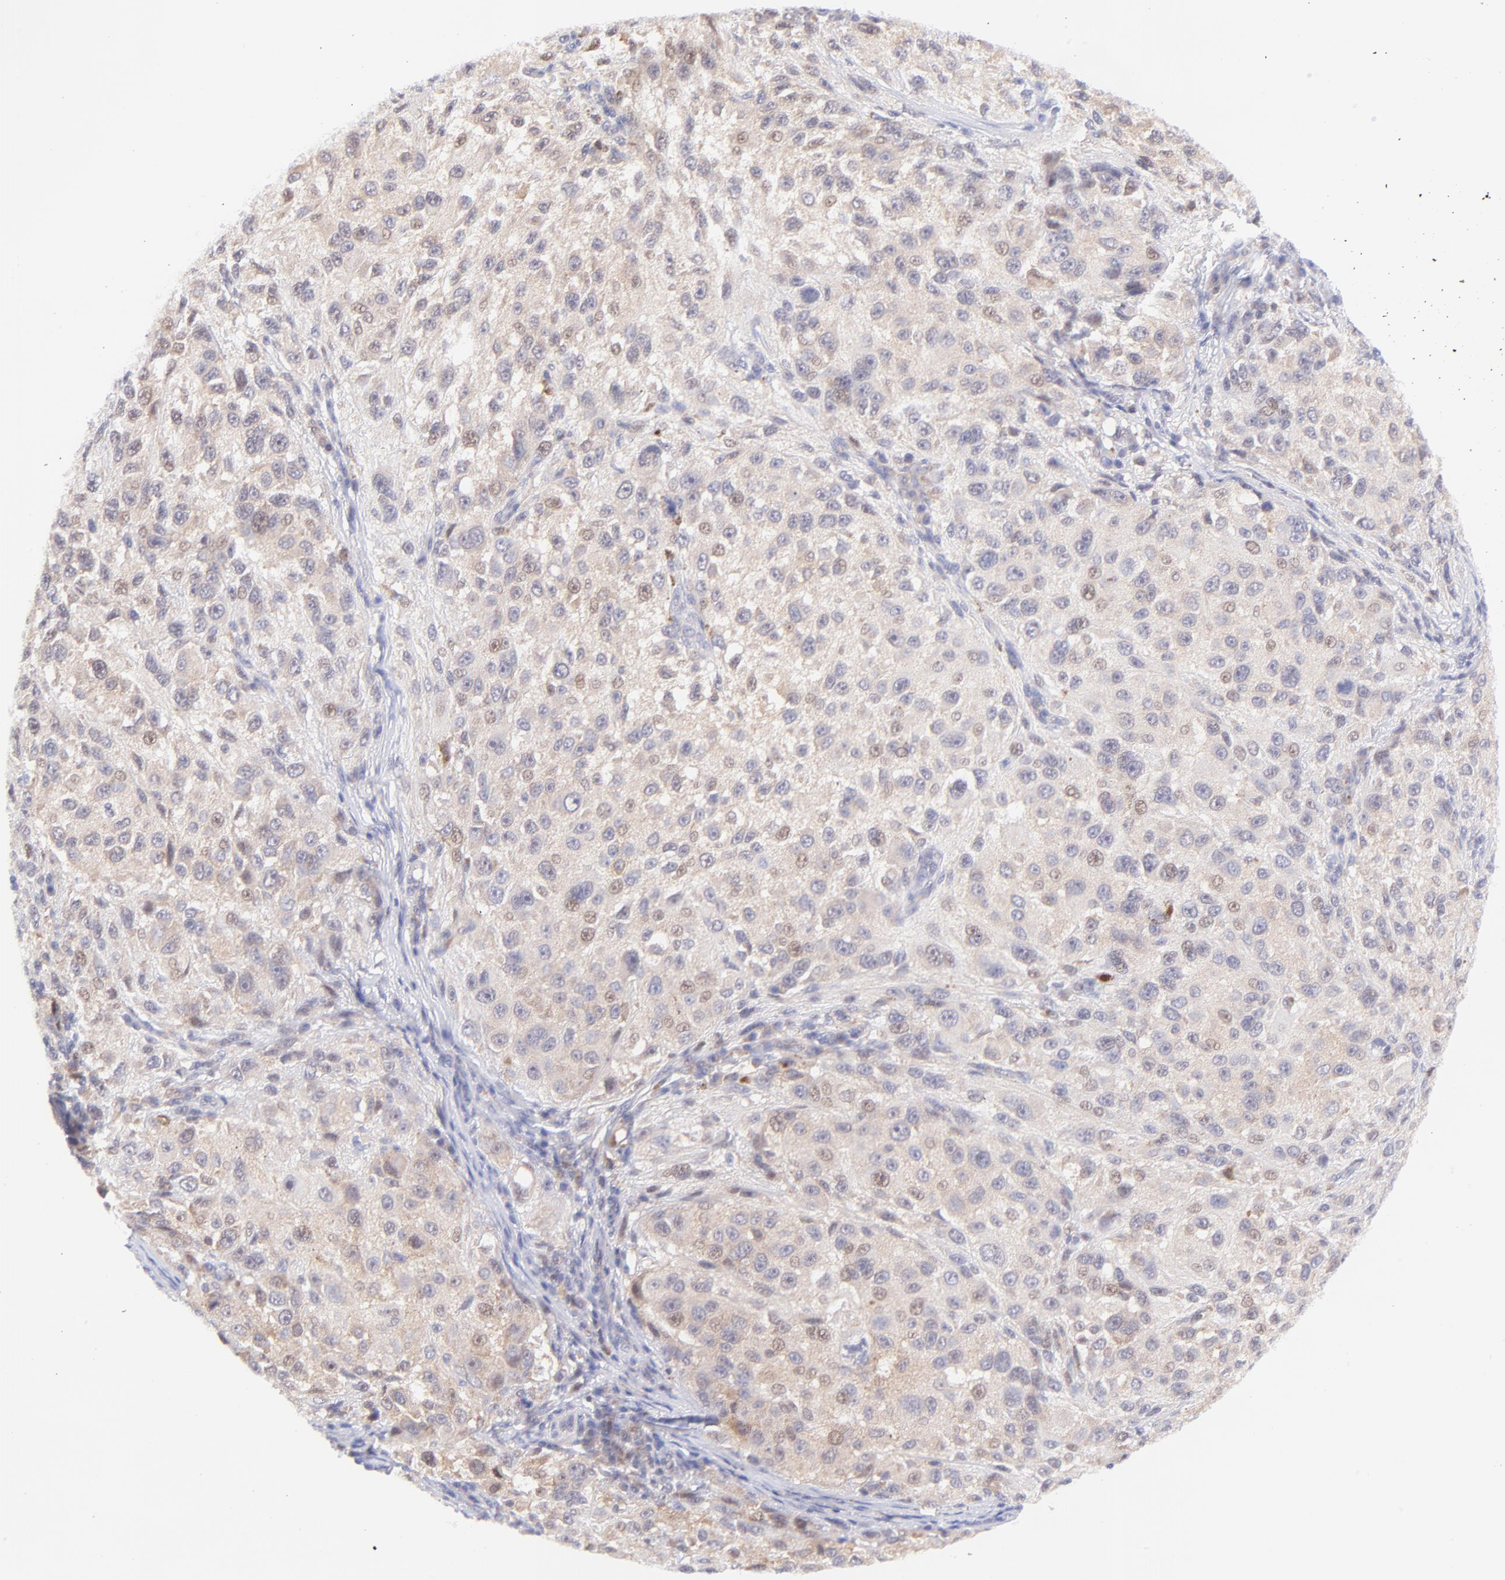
{"staining": {"intensity": "weak", "quantity": "<25%", "location": "cytoplasmic/membranous,nuclear"}, "tissue": "melanoma", "cell_type": "Tumor cells", "image_type": "cancer", "snomed": [{"axis": "morphology", "description": "Necrosis, NOS"}, {"axis": "morphology", "description": "Malignant melanoma, NOS"}, {"axis": "topography", "description": "Skin"}], "caption": "Protein analysis of melanoma exhibits no significant positivity in tumor cells.", "gene": "PBDC1", "patient": {"sex": "female", "age": 87}}